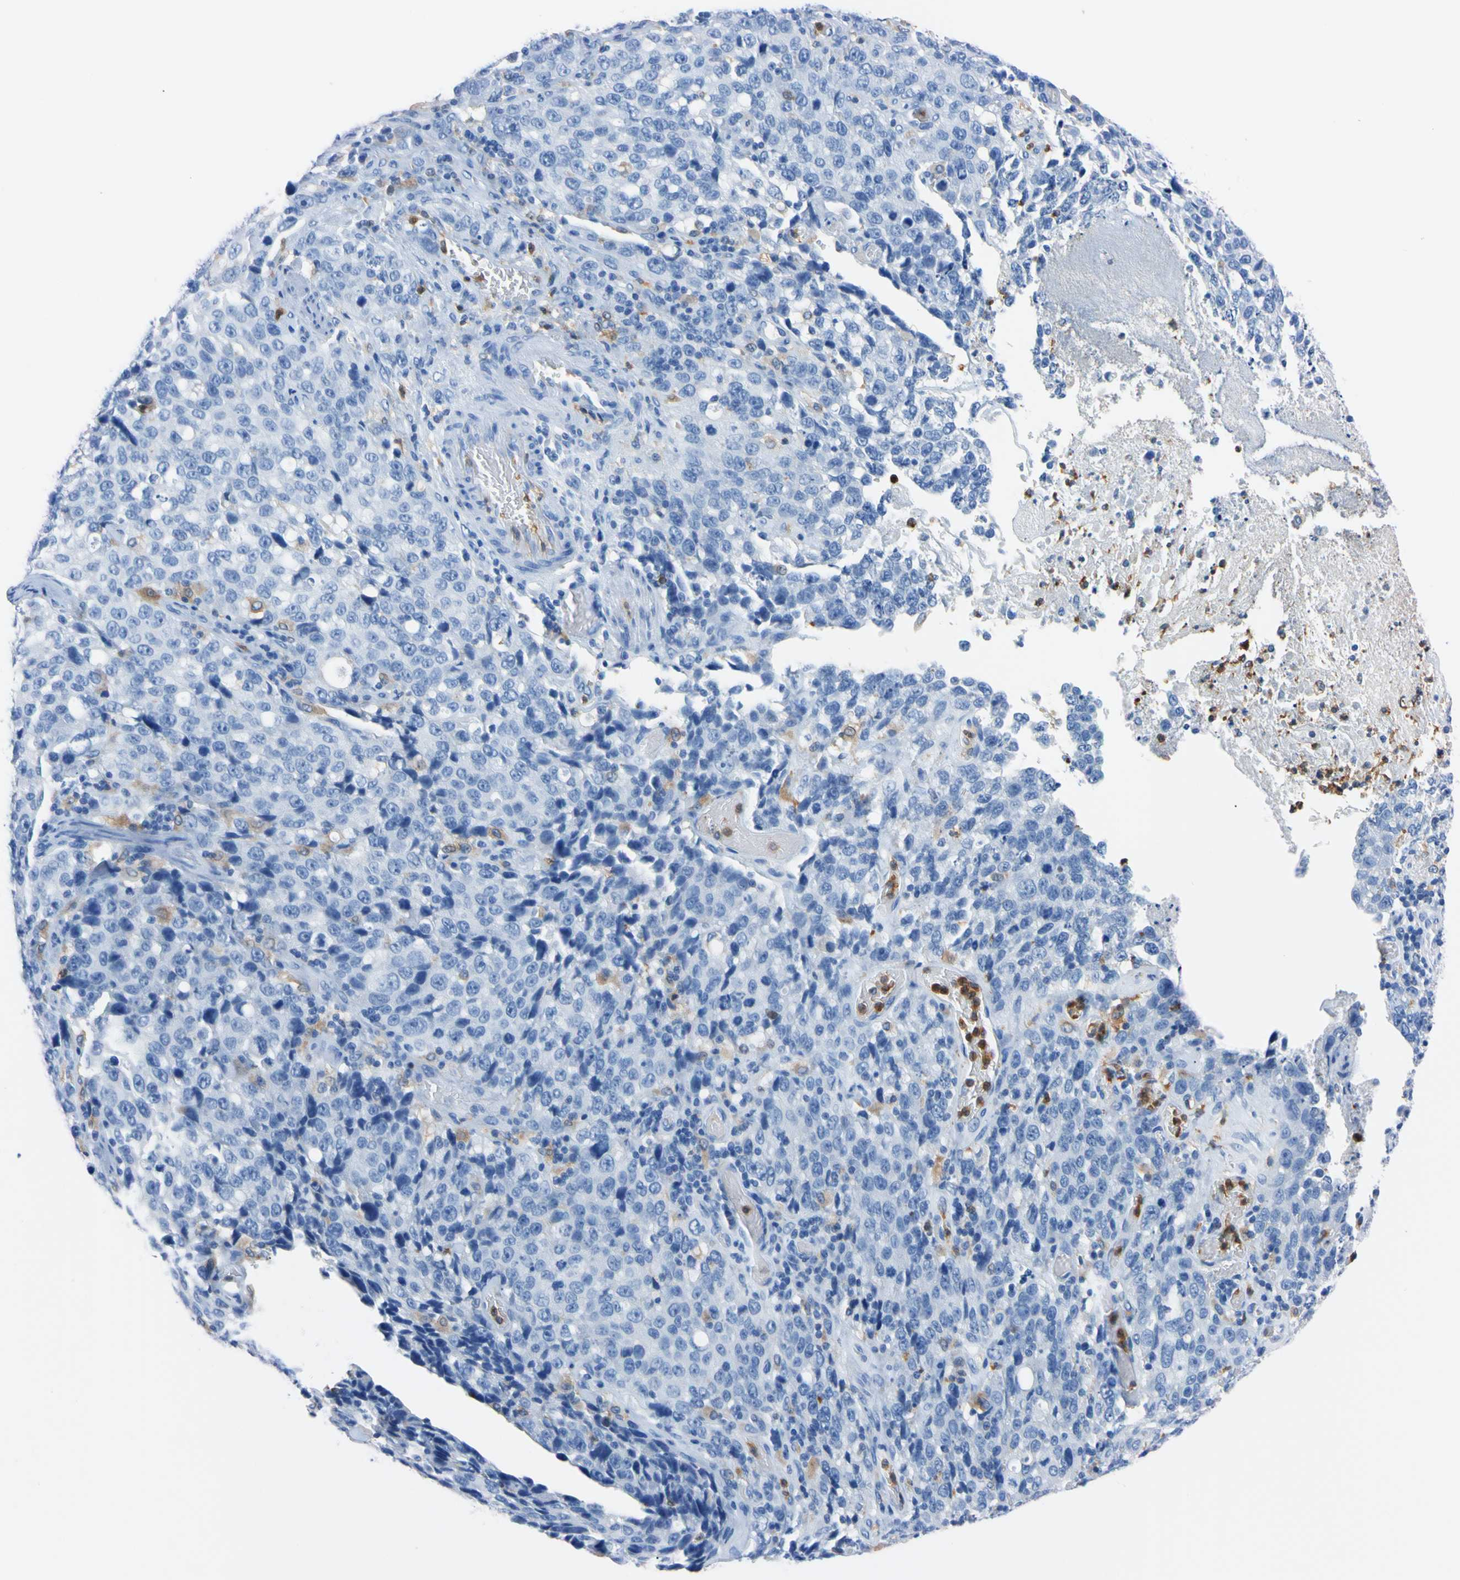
{"staining": {"intensity": "negative", "quantity": "none", "location": "none"}, "tissue": "stomach cancer", "cell_type": "Tumor cells", "image_type": "cancer", "snomed": [{"axis": "morphology", "description": "Normal tissue, NOS"}, {"axis": "morphology", "description": "Adenocarcinoma, NOS"}, {"axis": "topography", "description": "Stomach"}], "caption": "DAB (3,3'-diaminobenzidine) immunohistochemical staining of human stomach cancer (adenocarcinoma) displays no significant staining in tumor cells.", "gene": "NCF4", "patient": {"sex": "male", "age": 48}}